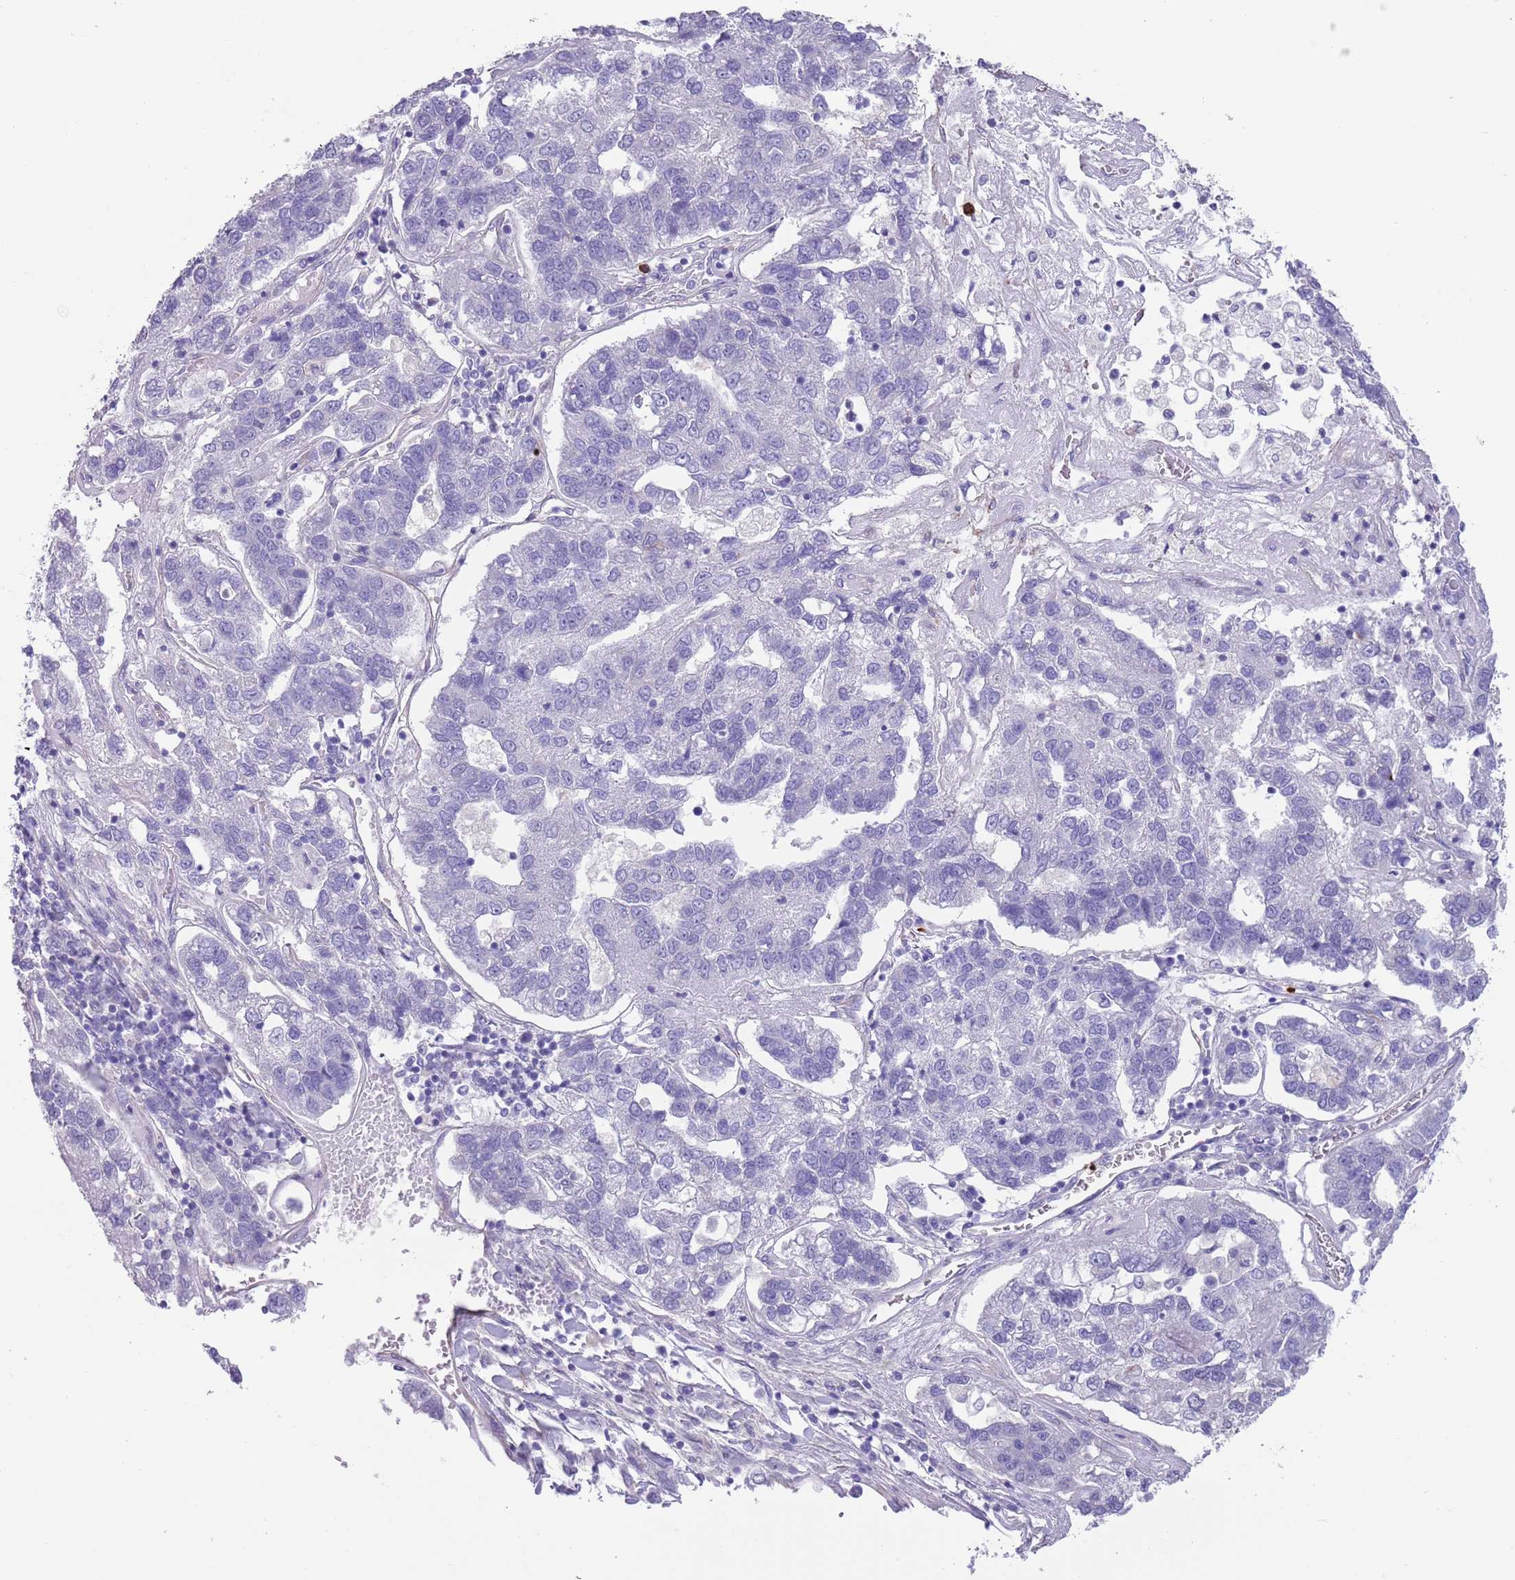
{"staining": {"intensity": "negative", "quantity": "none", "location": "none"}, "tissue": "pancreatic cancer", "cell_type": "Tumor cells", "image_type": "cancer", "snomed": [{"axis": "morphology", "description": "Adenocarcinoma, NOS"}, {"axis": "topography", "description": "Pancreas"}], "caption": "A high-resolution photomicrograph shows immunohistochemistry staining of pancreatic cancer, which shows no significant staining in tumor cells.", "gene": "TSGA13", "patient": {"sex": "female", "age": 61}}